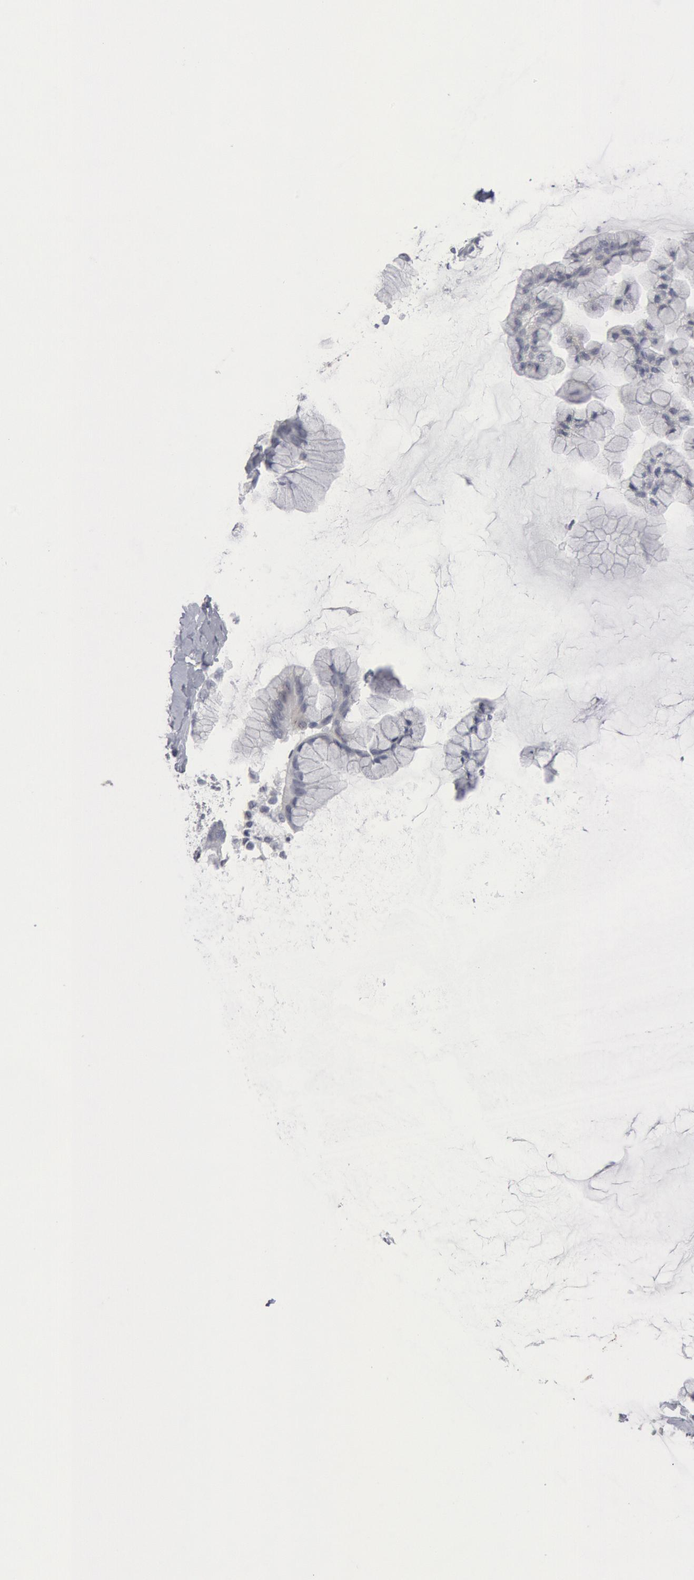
{"staining": {"intensity": "negative", "quantity": "none", "location": "none"}, "tissue": "ovarian cancer", "cell_type": "Tumor cells", "image_type": "cancer", "snomed": [{"axis": "morphology", "description": "Cystadenocarcinoma, mucinous, NOS"}, {"axis": "topography", "description": "Ovary"}], "caption": "Tumor cells show no significant protein positivity in ovarian cancer (mucinous cystadenocarcinoma).", "gene": "DMC1", "patient": {"sex": "female", "age": 41}}